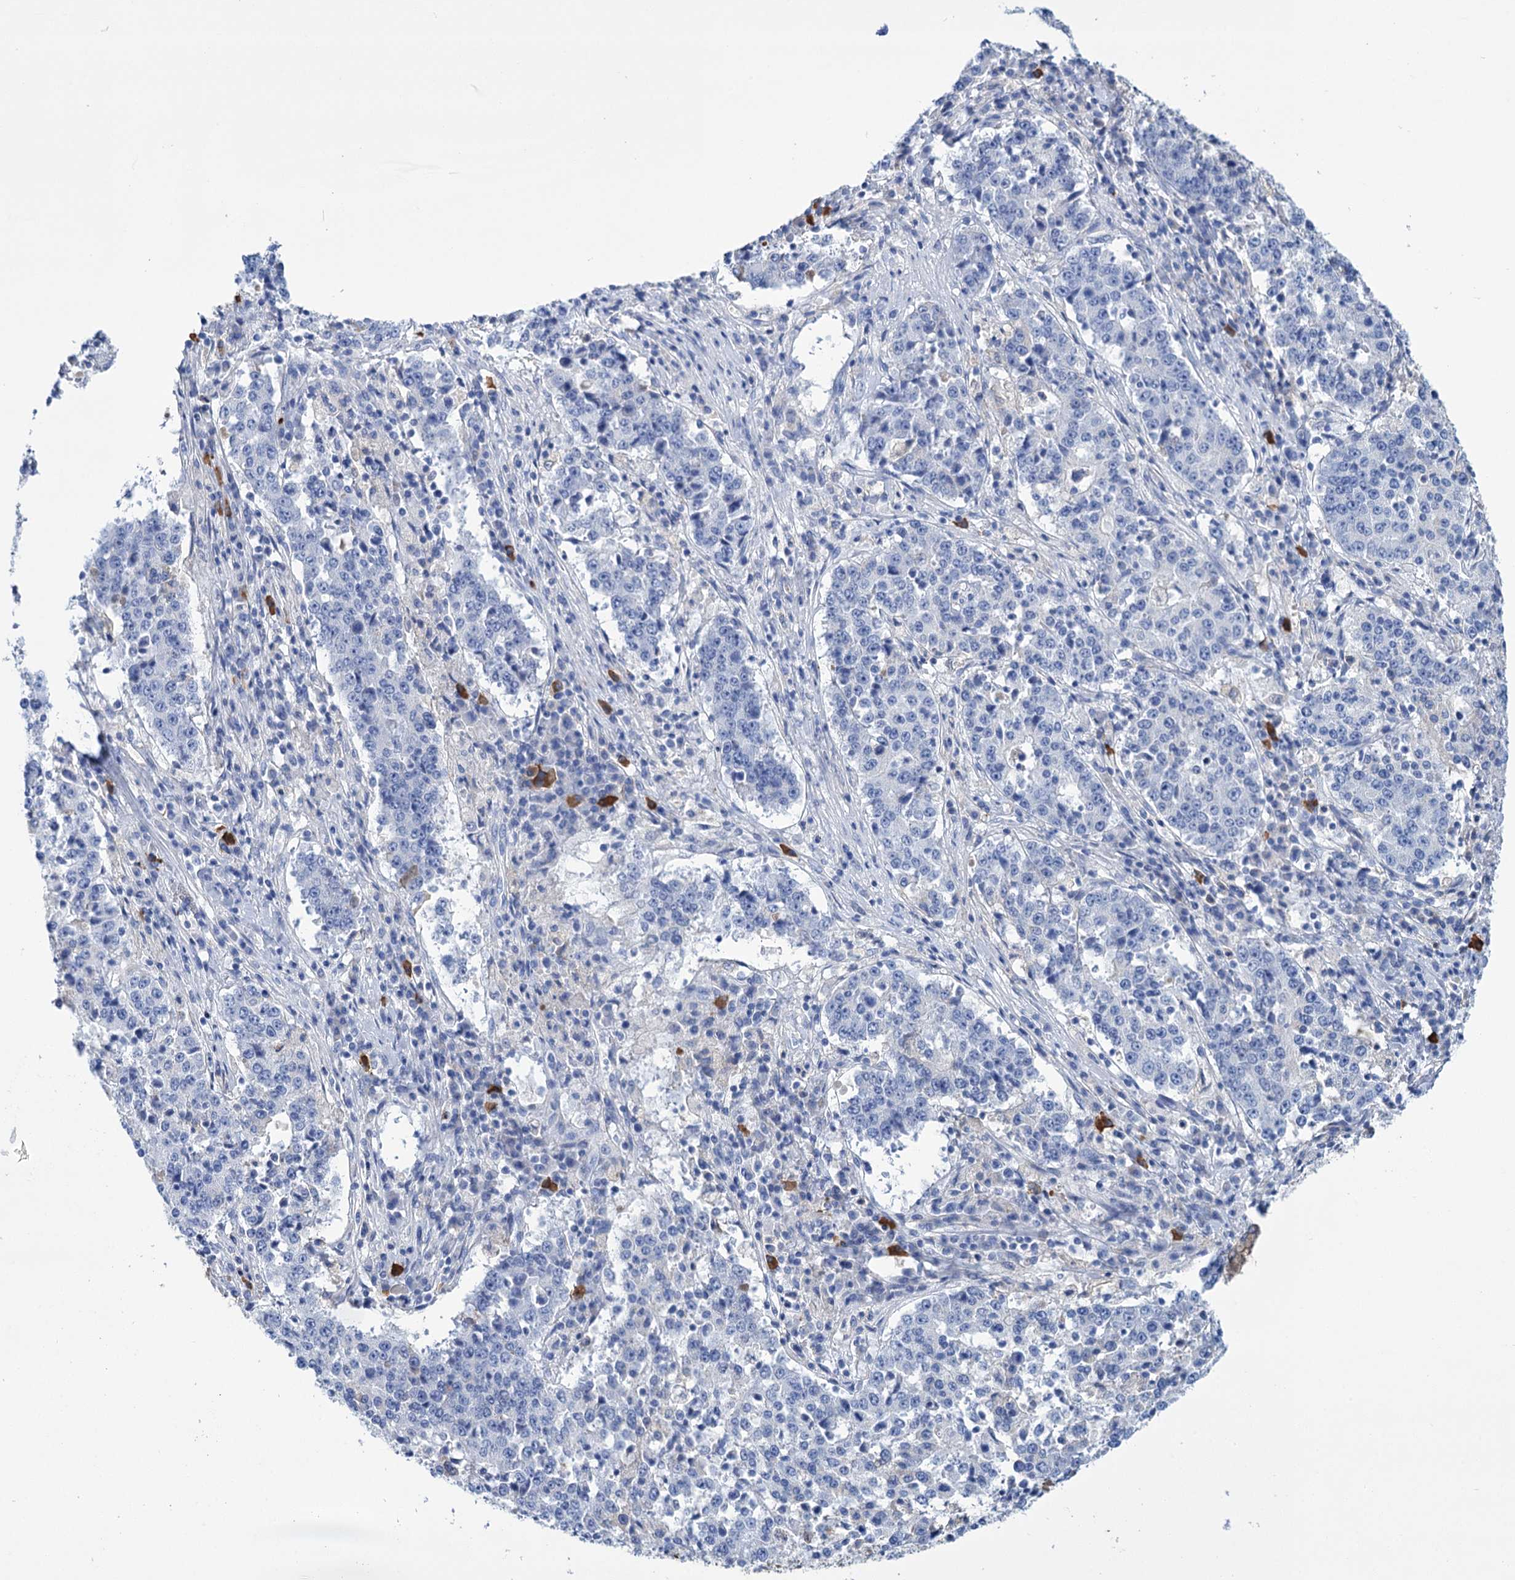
{"staining": {"intensity": "negative", "quantity": "none", "location": "none"}, "tissue": "stomach cancer", "cell_type": "Tumor cells", "image_type": "cancer", "snomed": [{"axis": "morphology", "description": "Adenocarcinoma, NOS"}, {"axis": "topography", "description": "Stomach"}], "caption": "A photomicrograph of human stomach cancer (adenocarcinoma) is negative for staining in tumor cells.", "gene": "FBXW12", "patient": {"sex": "male", "age": 59}}